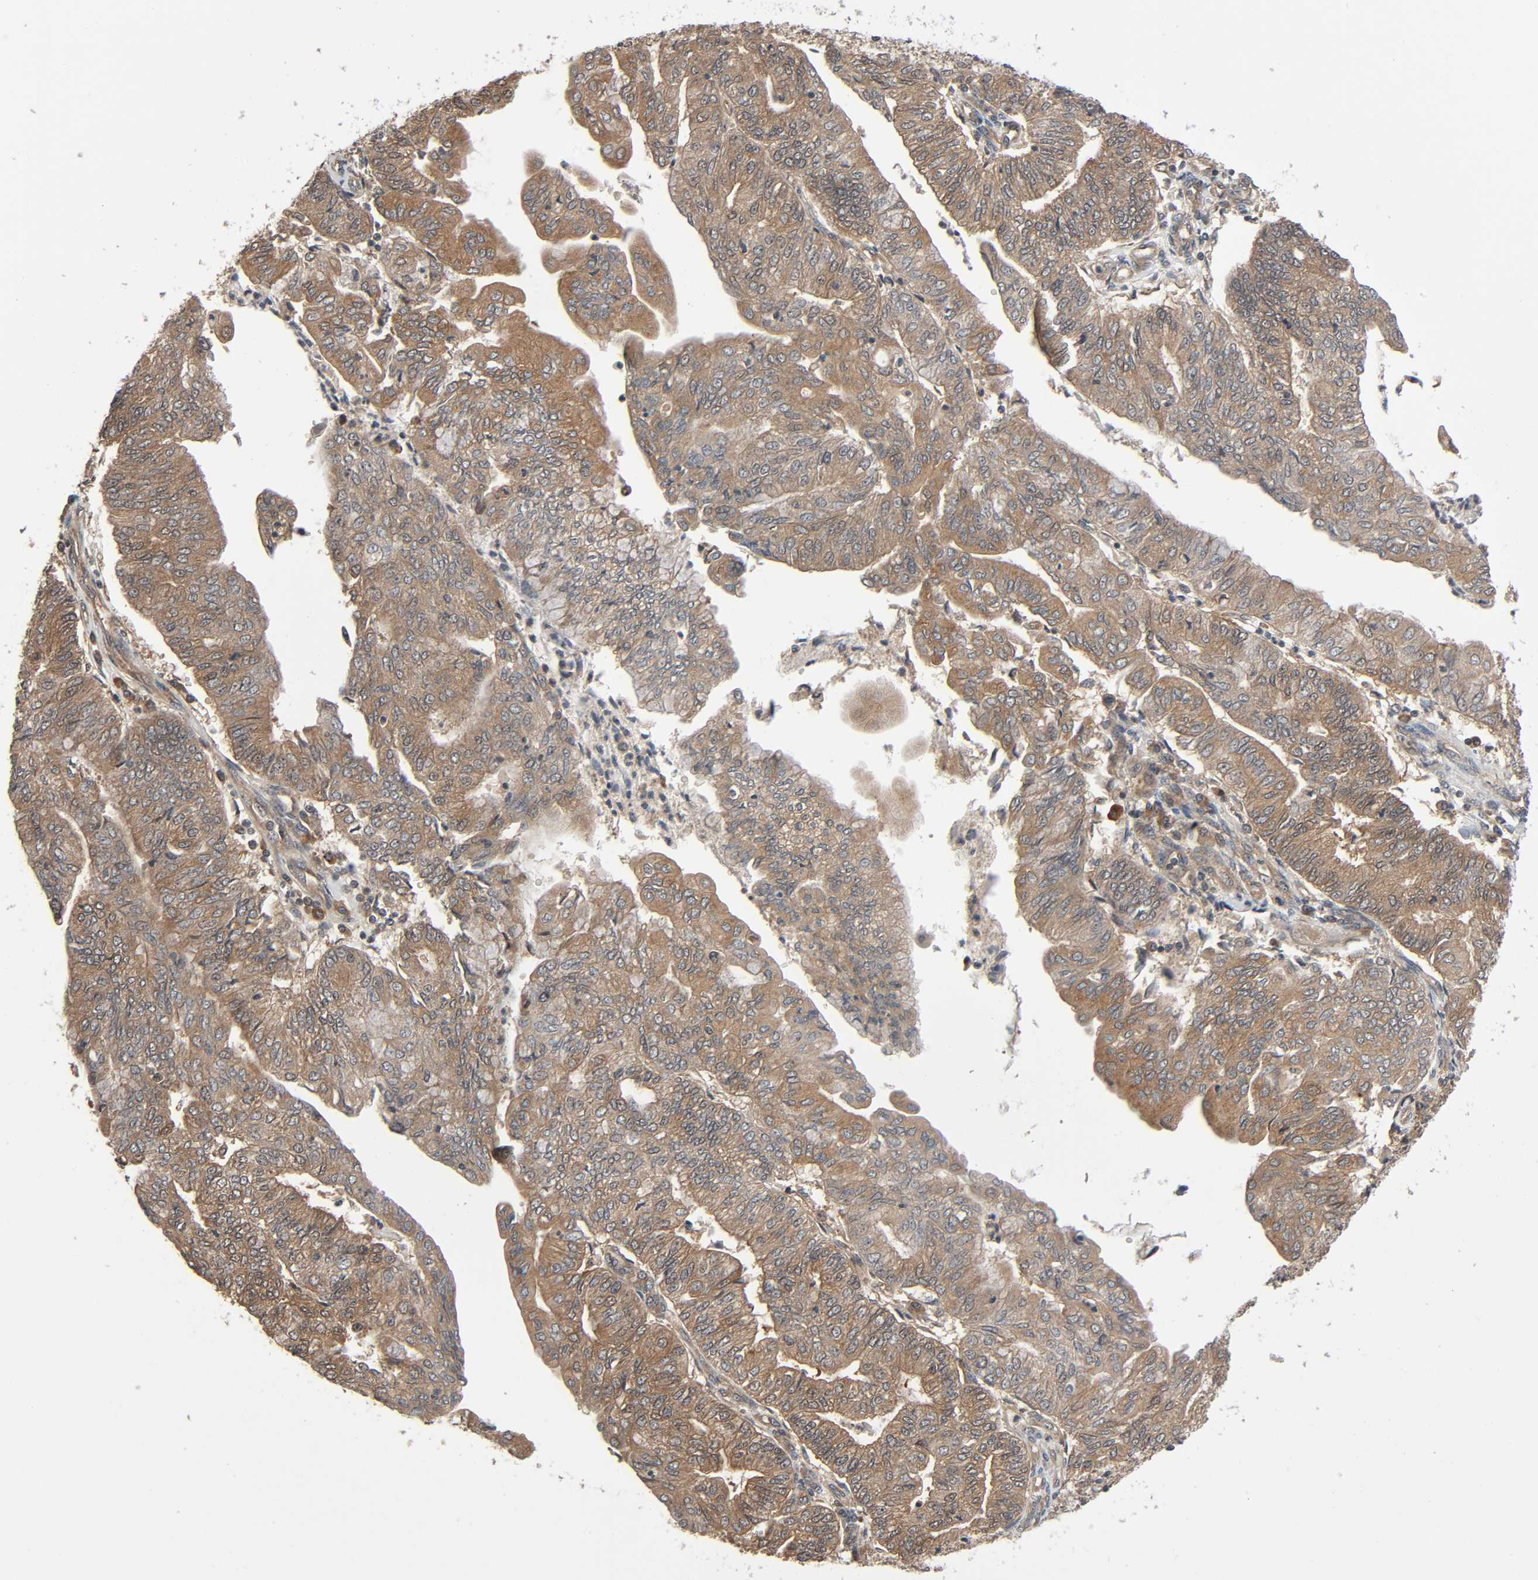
{"staining": {"intensity": "moderate", "quantity": ">75%", "location": "cytoplasmic/membranous"}, "tissue": "endometrial cancer", "cell_type": "Tumor cells", "image_type": "cancer", "snomed": [{"axis": "morphology", "description": "Adenocarcinoma, NOS"}, {"axis": "topography", "description": "Endometrium"}], "caption": "Adenocarcinoma (endometrial) tissue displays moderate cytoplasmic/membranous positivity in approximately >75% of tumor cells Nuclei are stained in blue.", "gene": "PPP2R1B", "patient": {"sex": "female", "age": 59}}